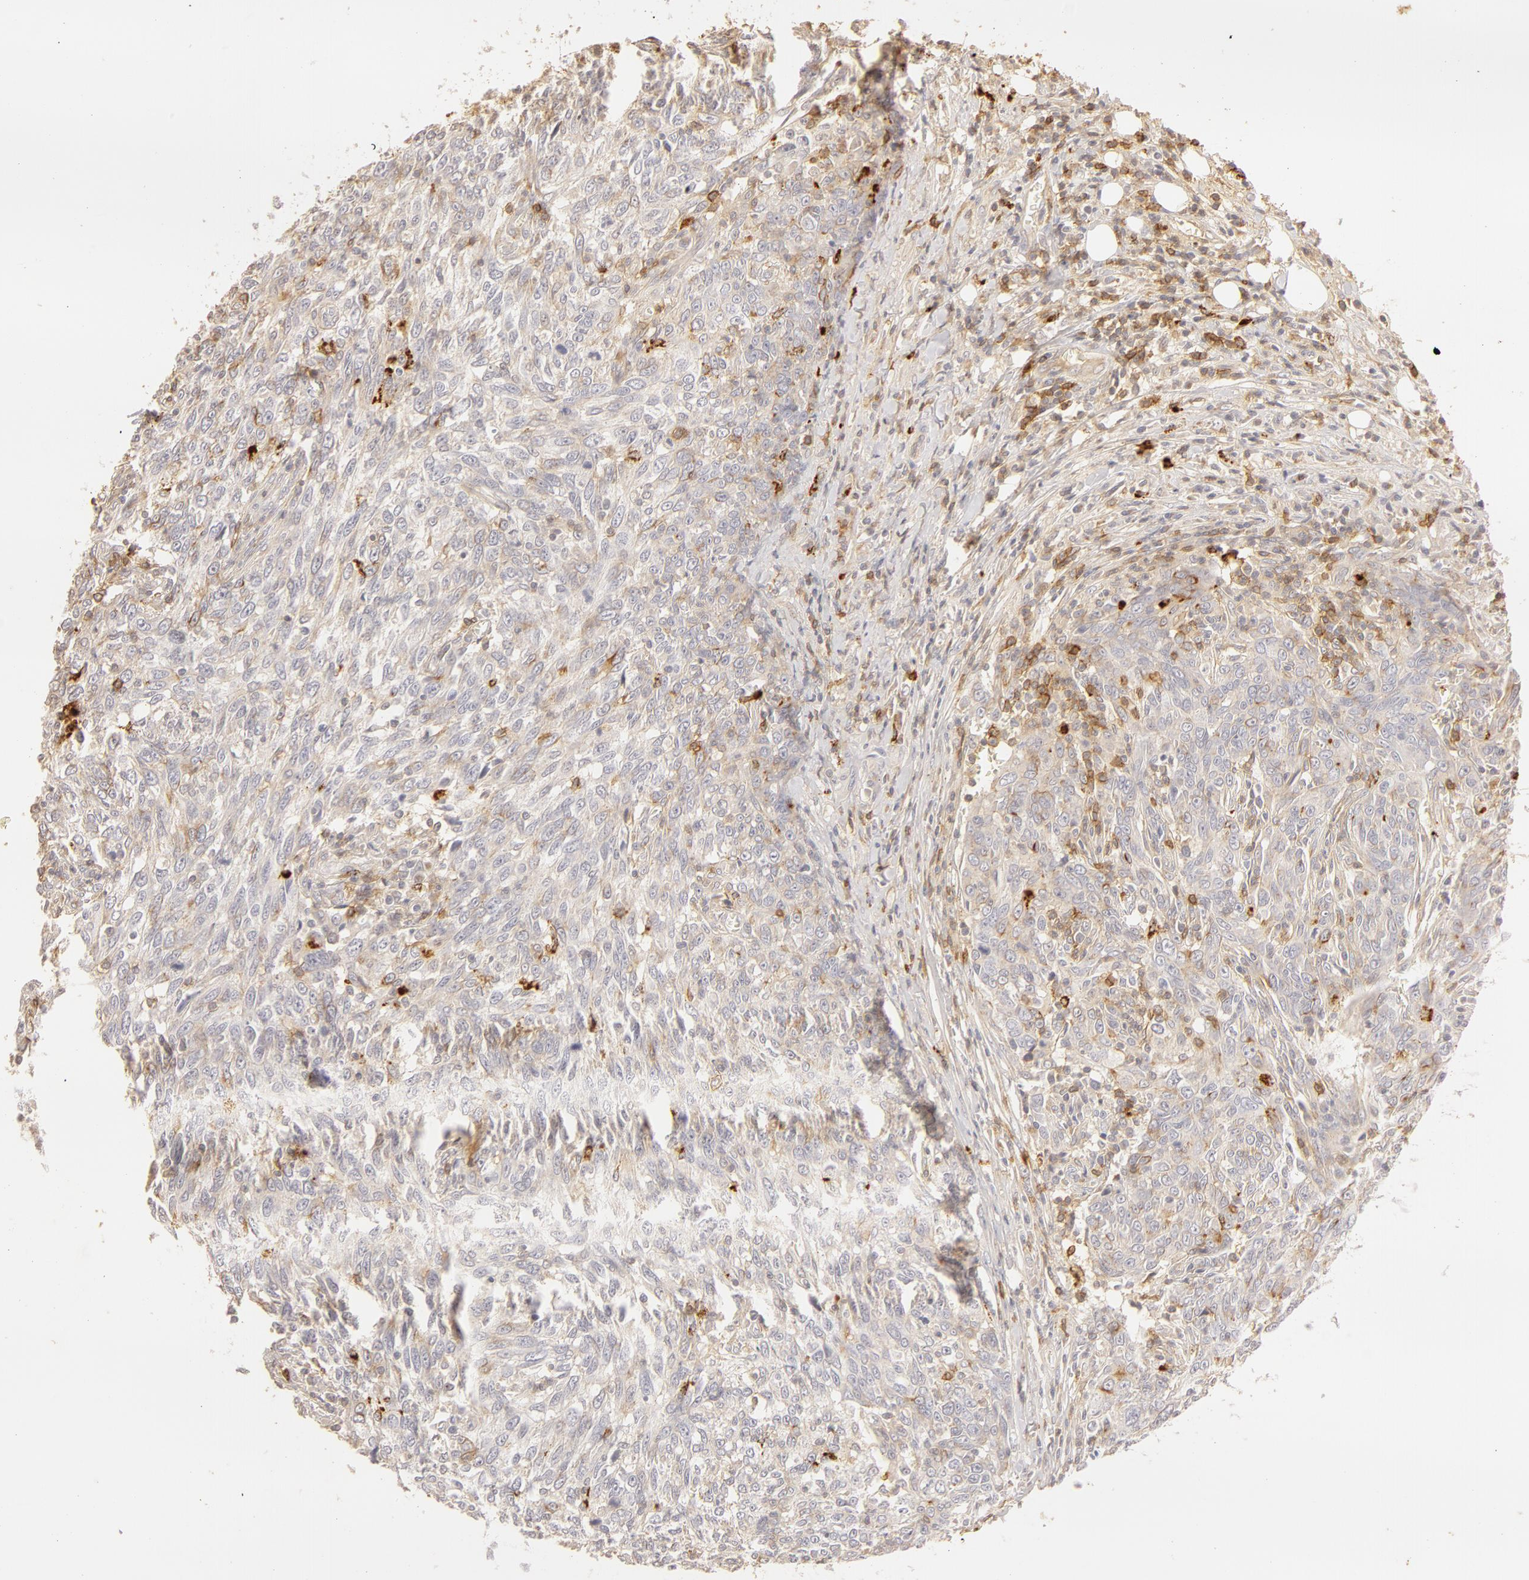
{"staining": {"intensity": "negative", "quantity": "none", "location": "none"}, "tissue": "breast cancer", "cell_type": "Tumor cells", "image_type": "cancer", "snomed": [{"axis": "morphology", "description": "Duct carcinoma"}, {"axis": "topography", "description": "Breast"}], "caption": "Tumor cells show no significant expression in breast cancer. (Immunohistochemistry (ihc), brightfield microscopy, high magnification).", "gene": "C1R", "patient": {"sex": "female", "age": 50}}